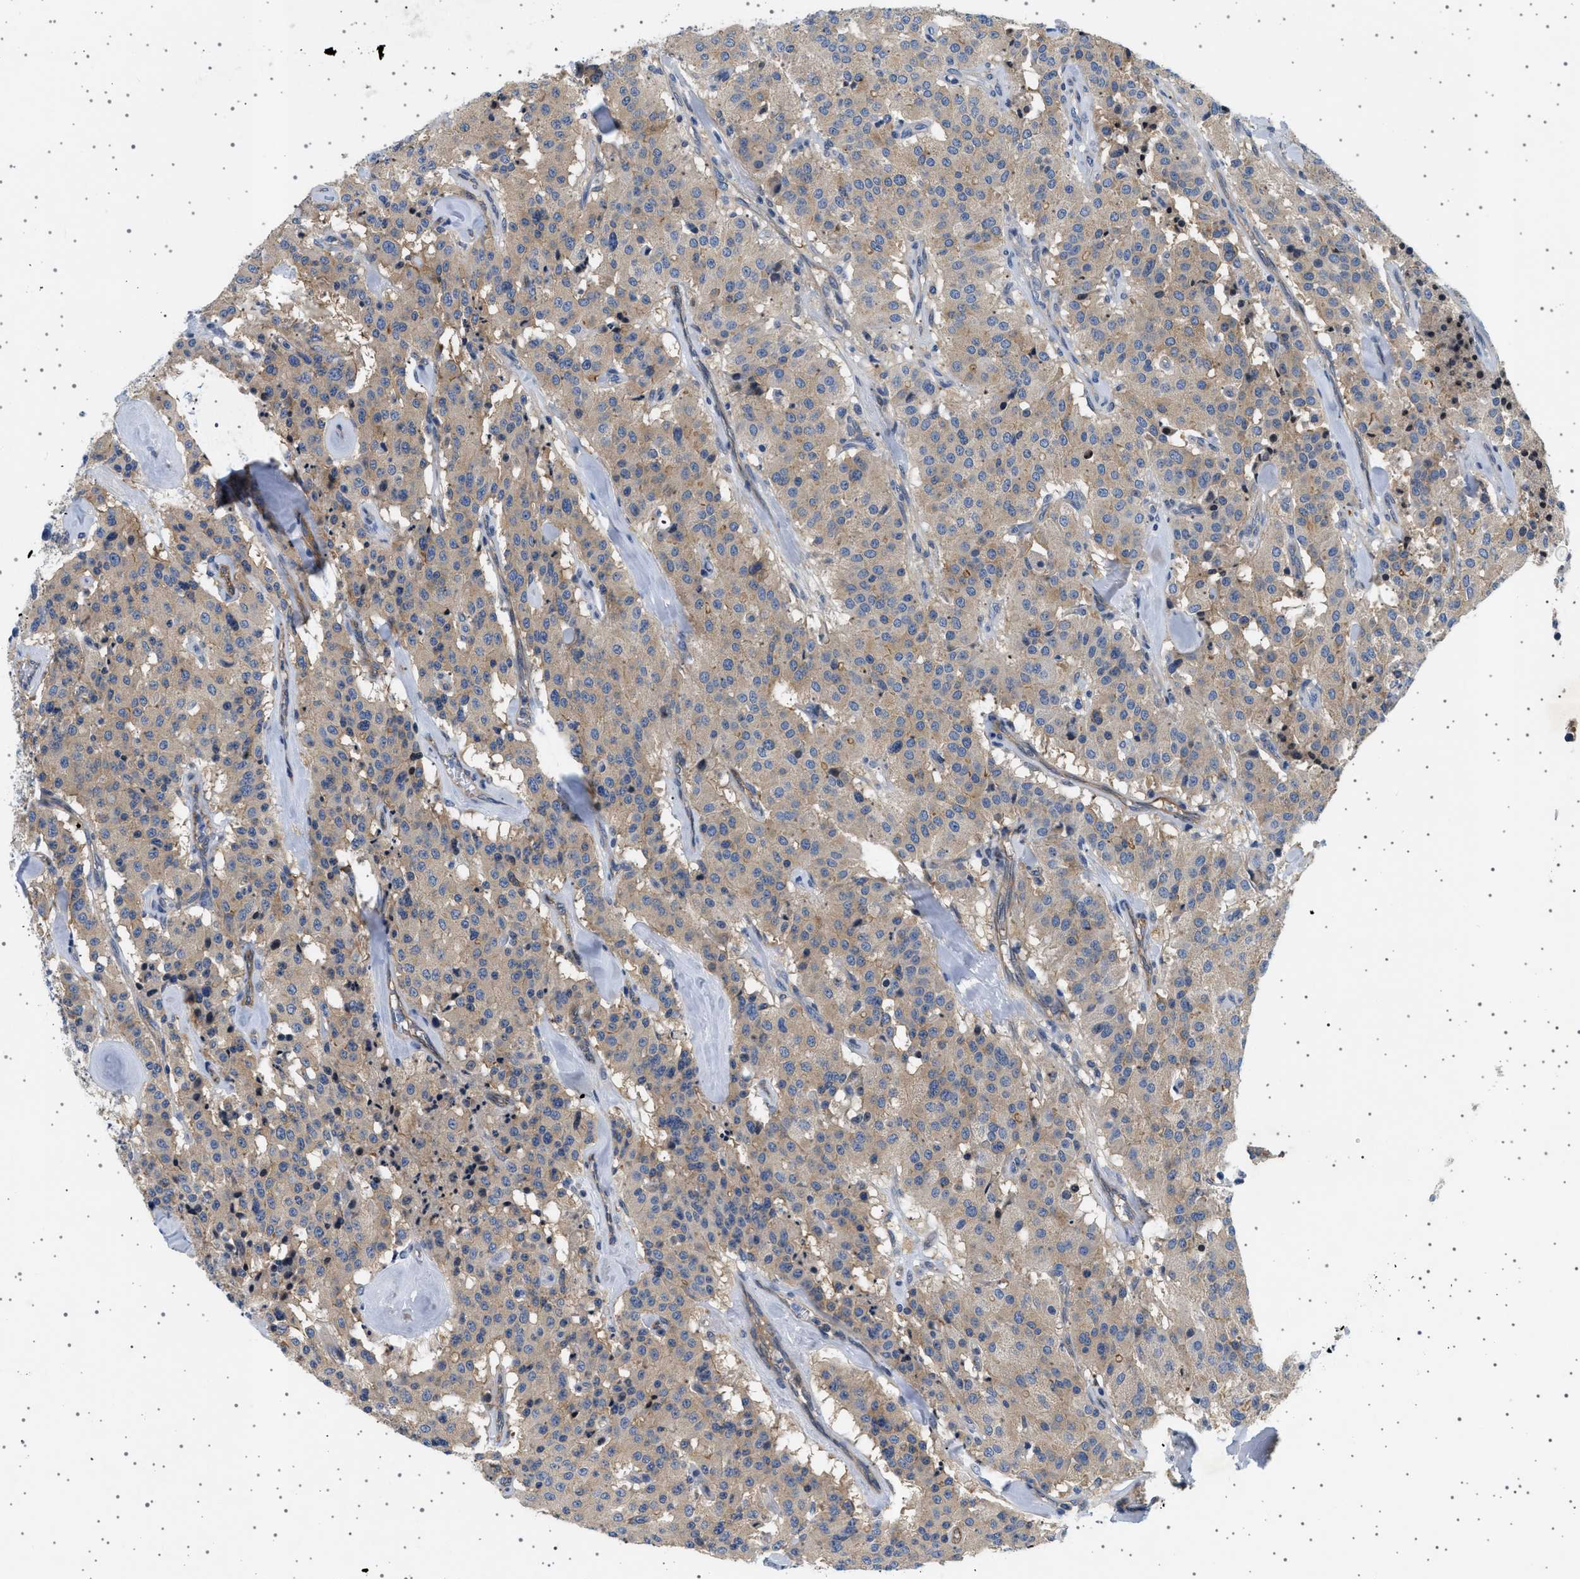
{"staining": {"intensity": "moderate", "quantity": ">75%", "location": "cytoplasmic/membranous"}, "tissue": "carcinoid", "cell_type": "Tumor cells", "image_type": "cancer", "snomed": [{"axis": "morphology", "description": "Carcinoid, malignant, NOS"}, {"axis": "topography", "description": "Lung"}], "caption": "Human carcinoid stained with a brown dye displays moderate cytoplasmic/membranous positive staining in approximately >75% of tumor cells.", "gene": "PLPP6", "patient": {"sex": "male", "age": 30}}